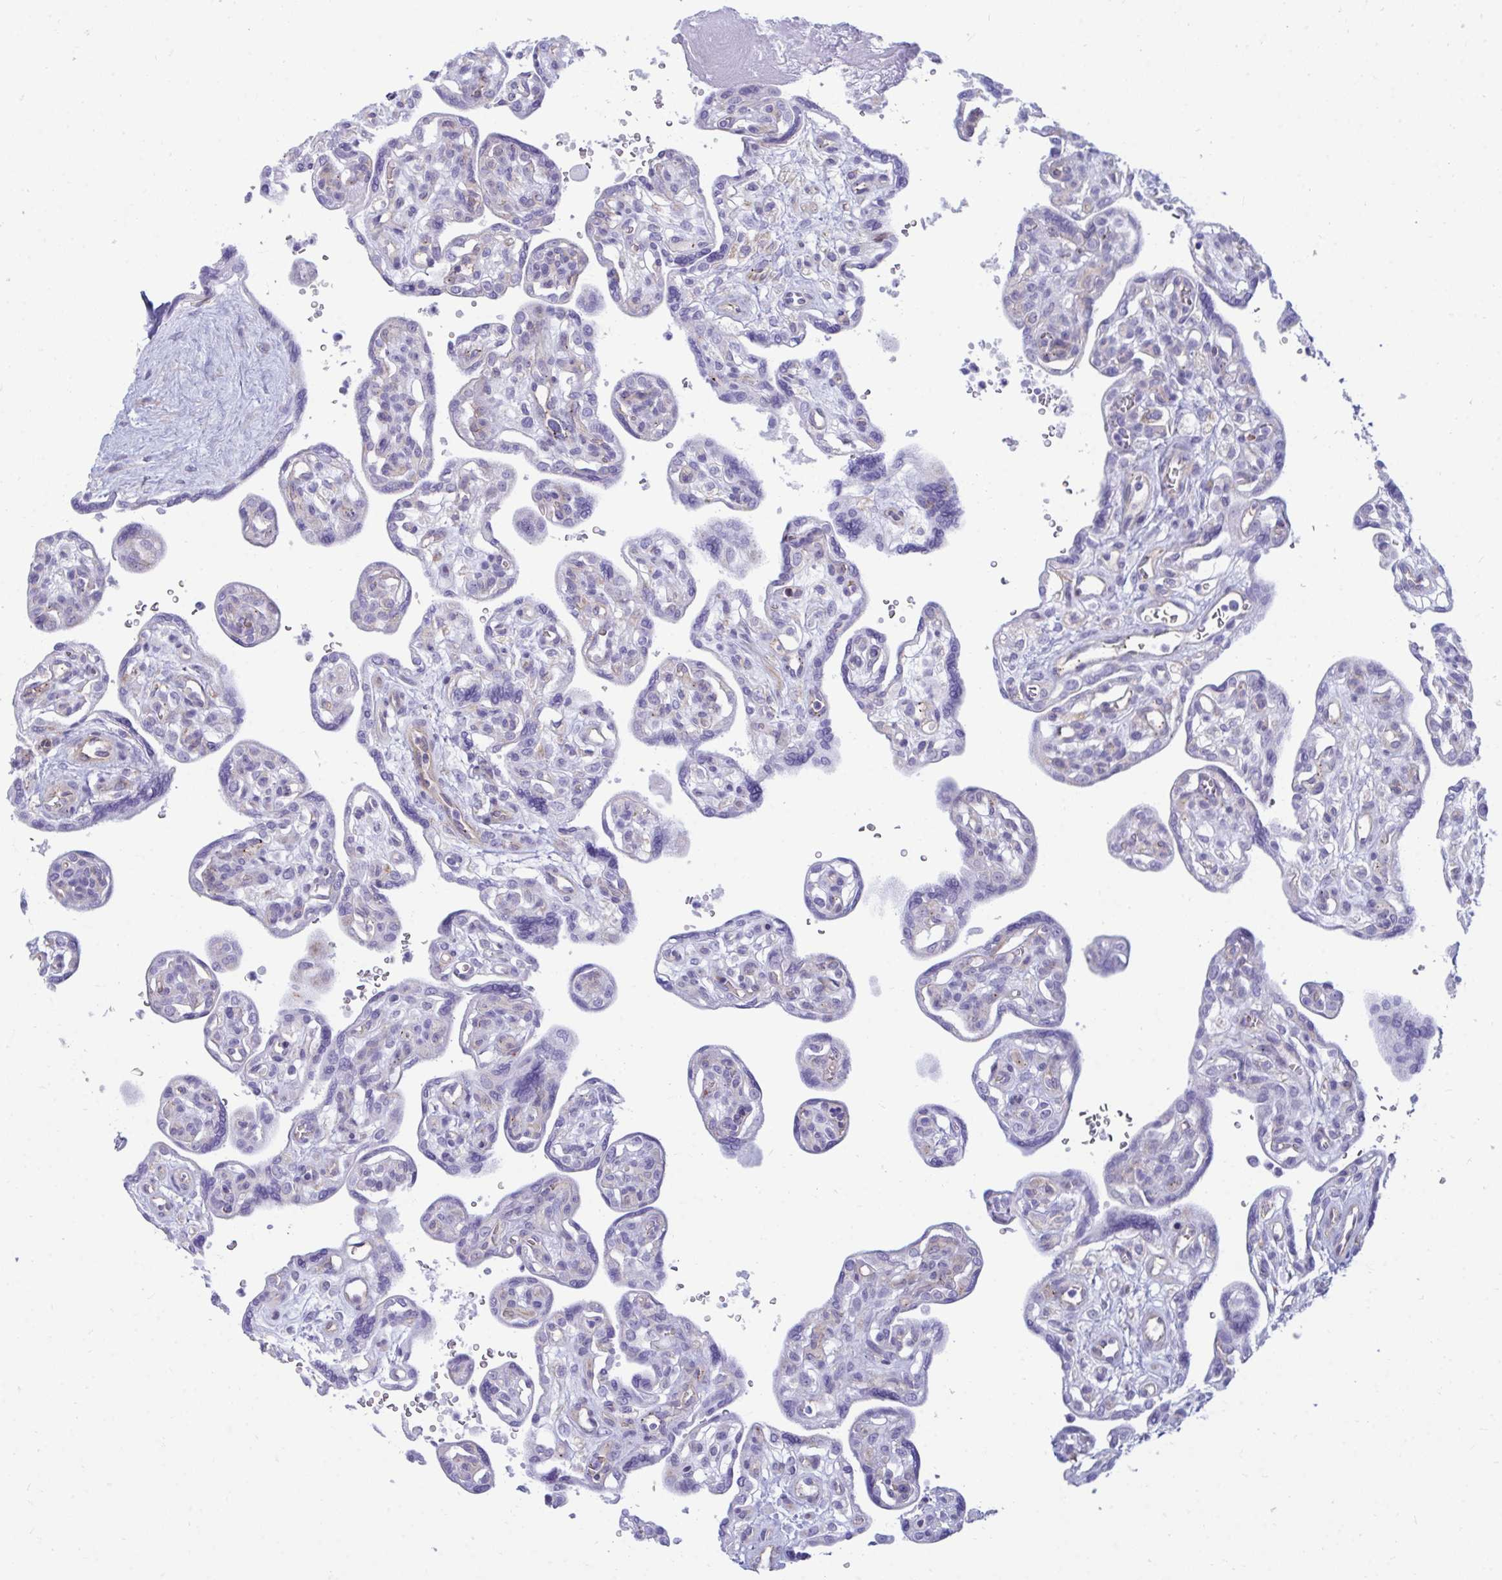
{"staining": {"intensity": "negative", "quantity": "none", "location": "none"}, "tissue": "placenta", "cell_type": "Decidual cells", "image_type": "normal", "snomed": [{"axis": "morphology", "description": "Normal tissue, NOS"}, {"axis": "topography", "description": "Placenta"}], "caption": "Immunohistochemical staining of unremarkable placenta exhibits no significant positivity in decidual cells. (DAB (3,3'-diaminobenzidine) IHC, high magnification).", "gene": "UBL3", "patient": {"sex": "female", "age": 39}}